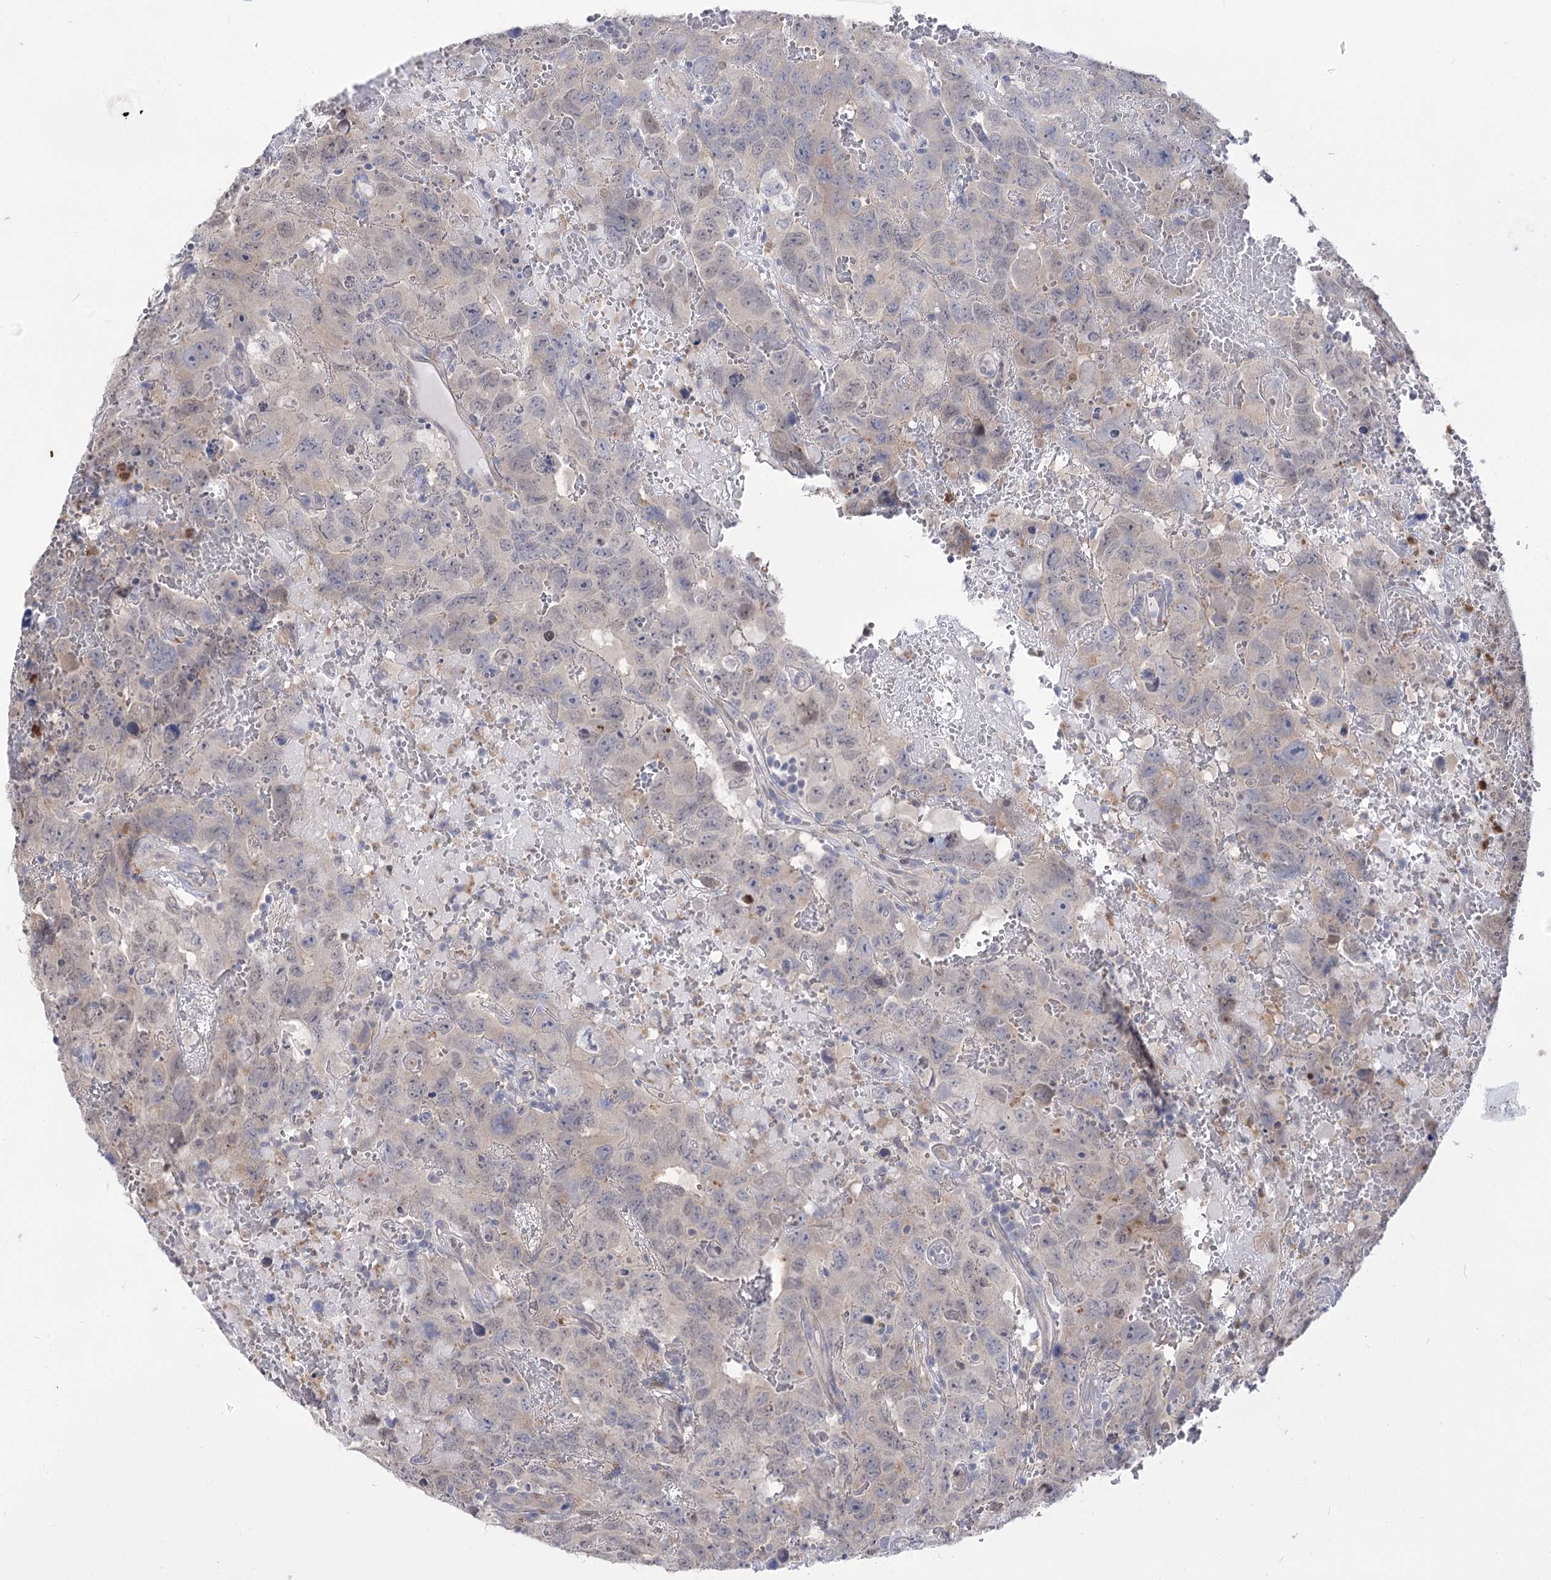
{"staining": {"intensity": "negative", "quantity": "none", "location": "none"}, "tissue": "testis cancer", "cell_type": "Tumor cells", "image_type": "cancer", "snomed": [{"axis": "morphology", "description": "Carcinoma, Embryonal, NOS"}, {"axis": "topography", "description": "Testis"}], "caption": "The image reveals no staining of tumor cells in testis cancer. Nuclei are stained in blue.", "gene": "SIAE", "patient": {"sex": "male", "age": 45}}